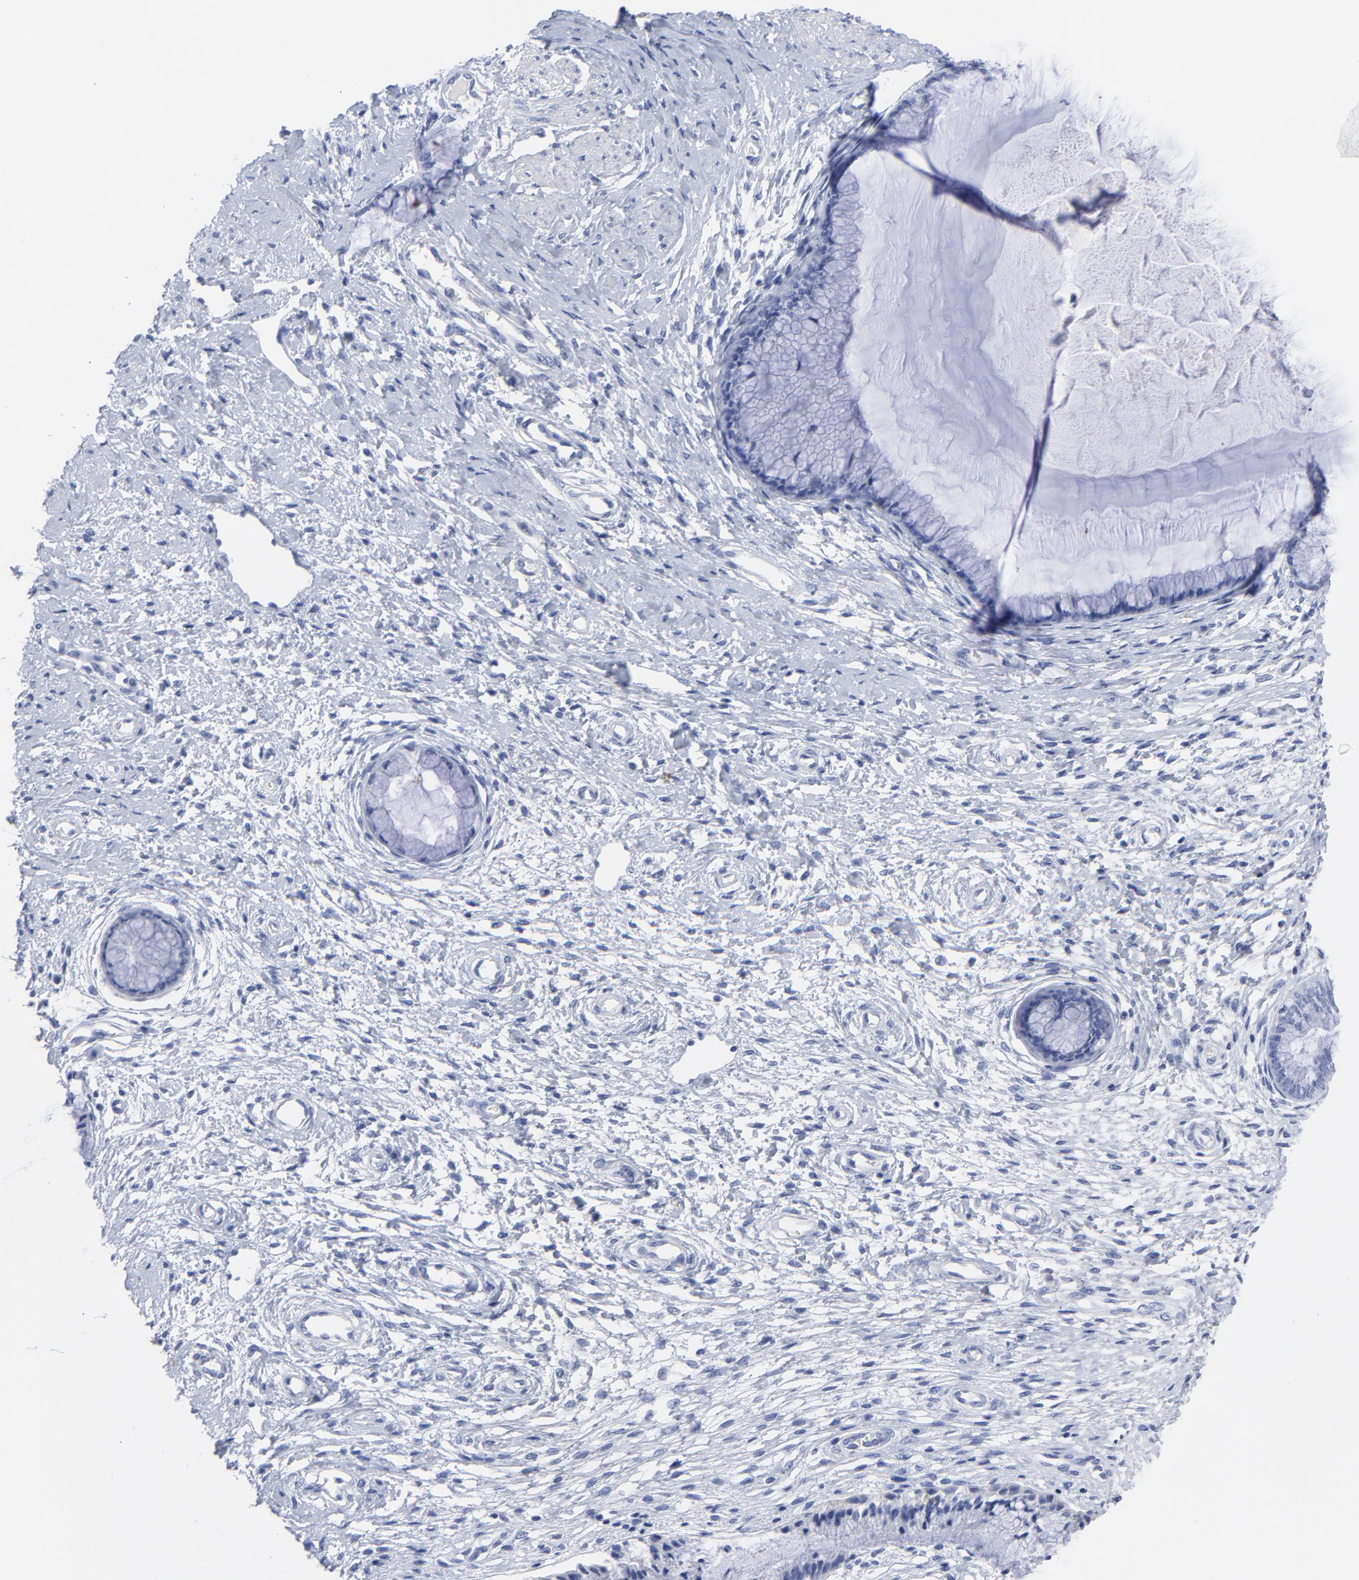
{"staining": {"intensity": "negative", "quantity": "none", "location": "none"}, "tissue": "cervix", "cell_type": "Glandular cells", "image_type": "normal", "snomed": [{"axis": "morphology", "description": "Normal tissue, NOS"}, {"axis": "topography", "description": "Cervix"}], "caption": "An immunohistochemistry image of benign cervix is shown. There is no staining in glandular cells of cervix. (Immunohistochemistry, brightfield microscopy, high magnification).", "gene": "ACY1", "patient": {"sex": "female", "age": 27}}